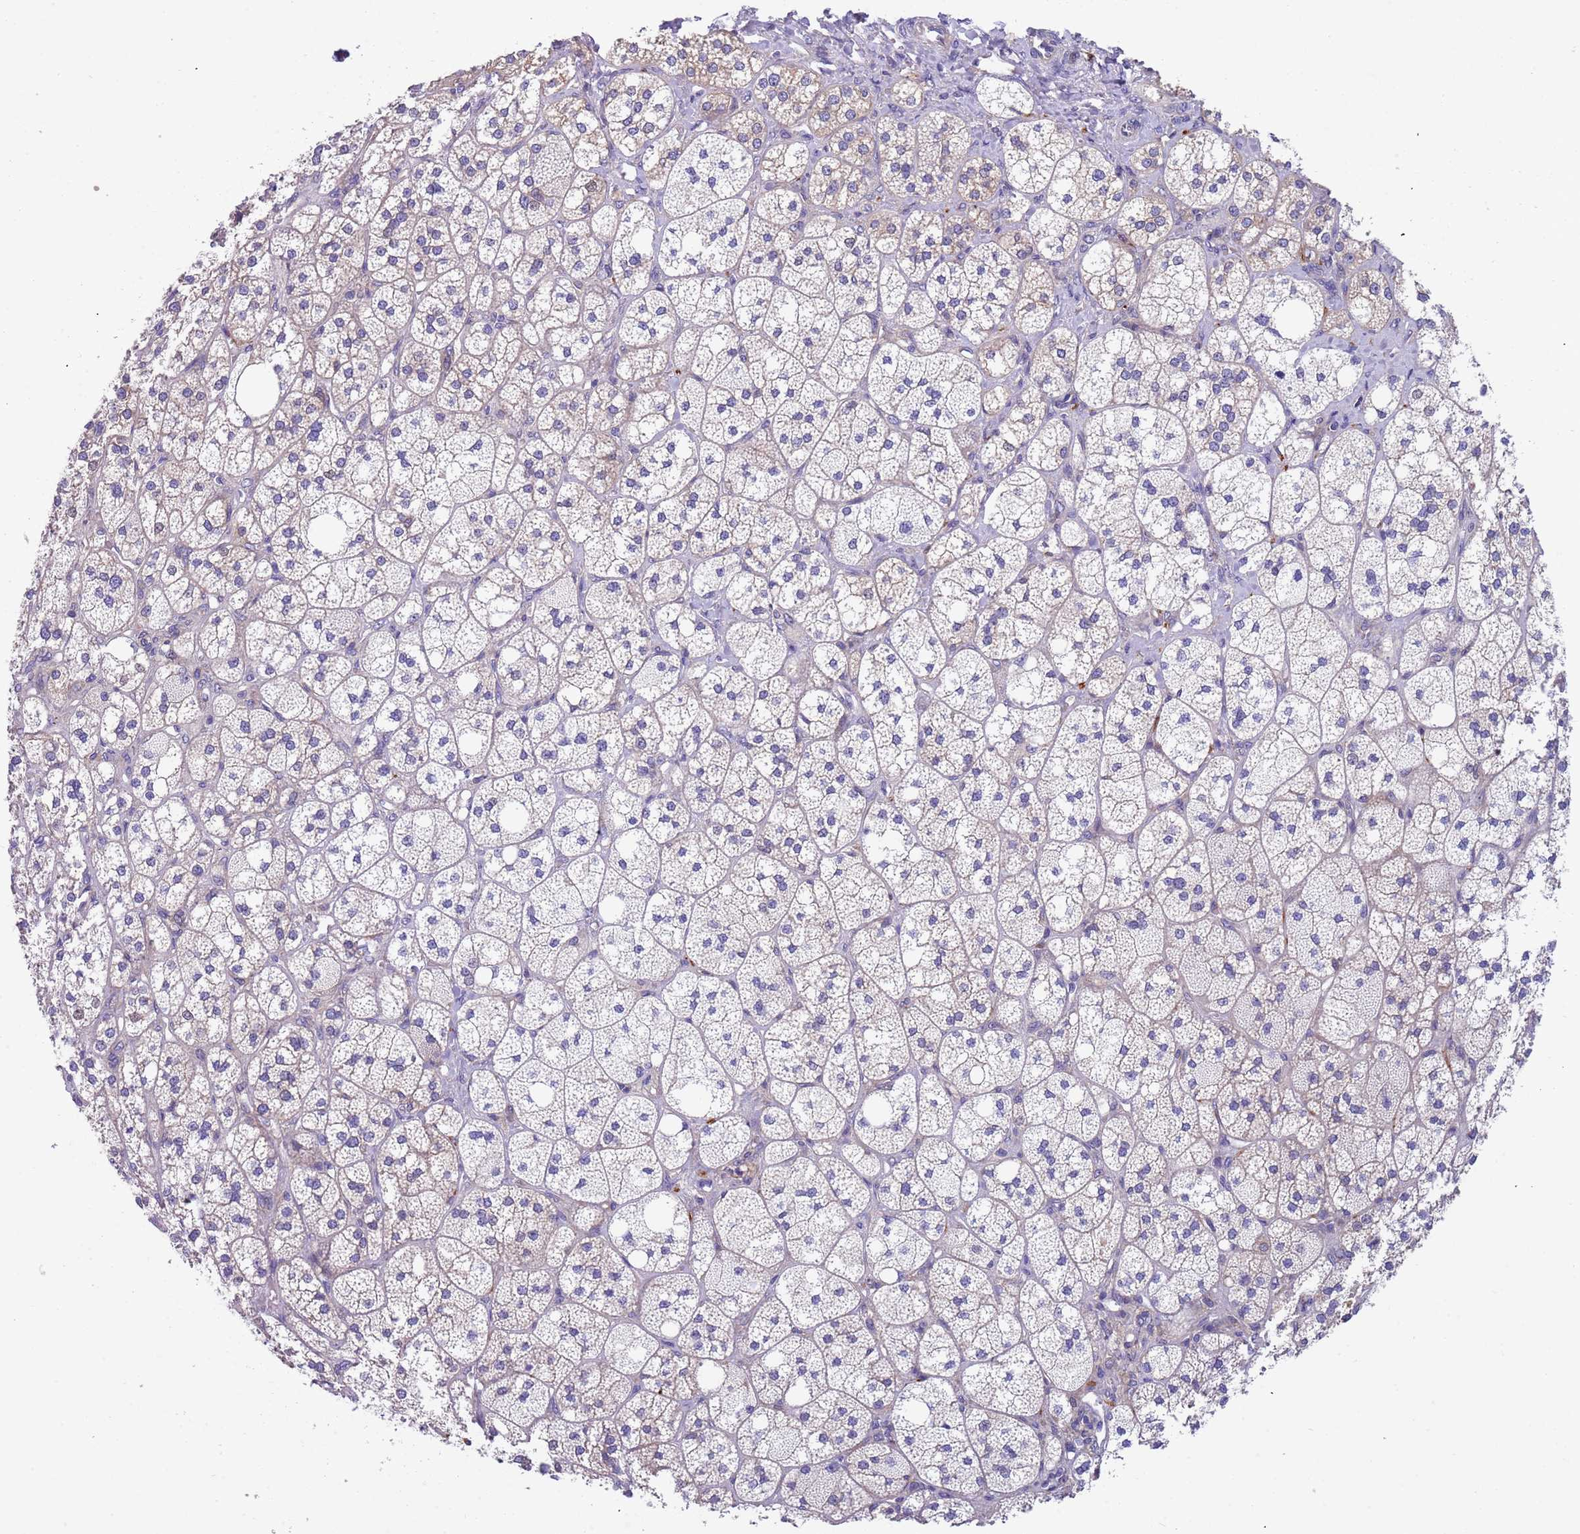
{"staining": {"intensity": "moderate", "quantity": "<25%", "location": "cytoplasmic/membranous"}, "tissue": "adrenal gland", "cell_type": "Glandular cells", "image_type": "normal", "snomed": [{"axis": "morphology", "description": "Normal tissue, NOS"}, {"axis": "topography", "description": "Adrenal gland"}], "caption": "Immunohistochemistry (IHC) image of unremarkable adrenal gland: human adrenal gland stained using IHC displays low levels of moderate protein expression localized specifically in the cytoplasmic/membranous of glandular cells, appearing as a cytoplasmic/membranous brown color.", "gene": "LAMB4", "patient": {"sex": "male", "age": 61}}